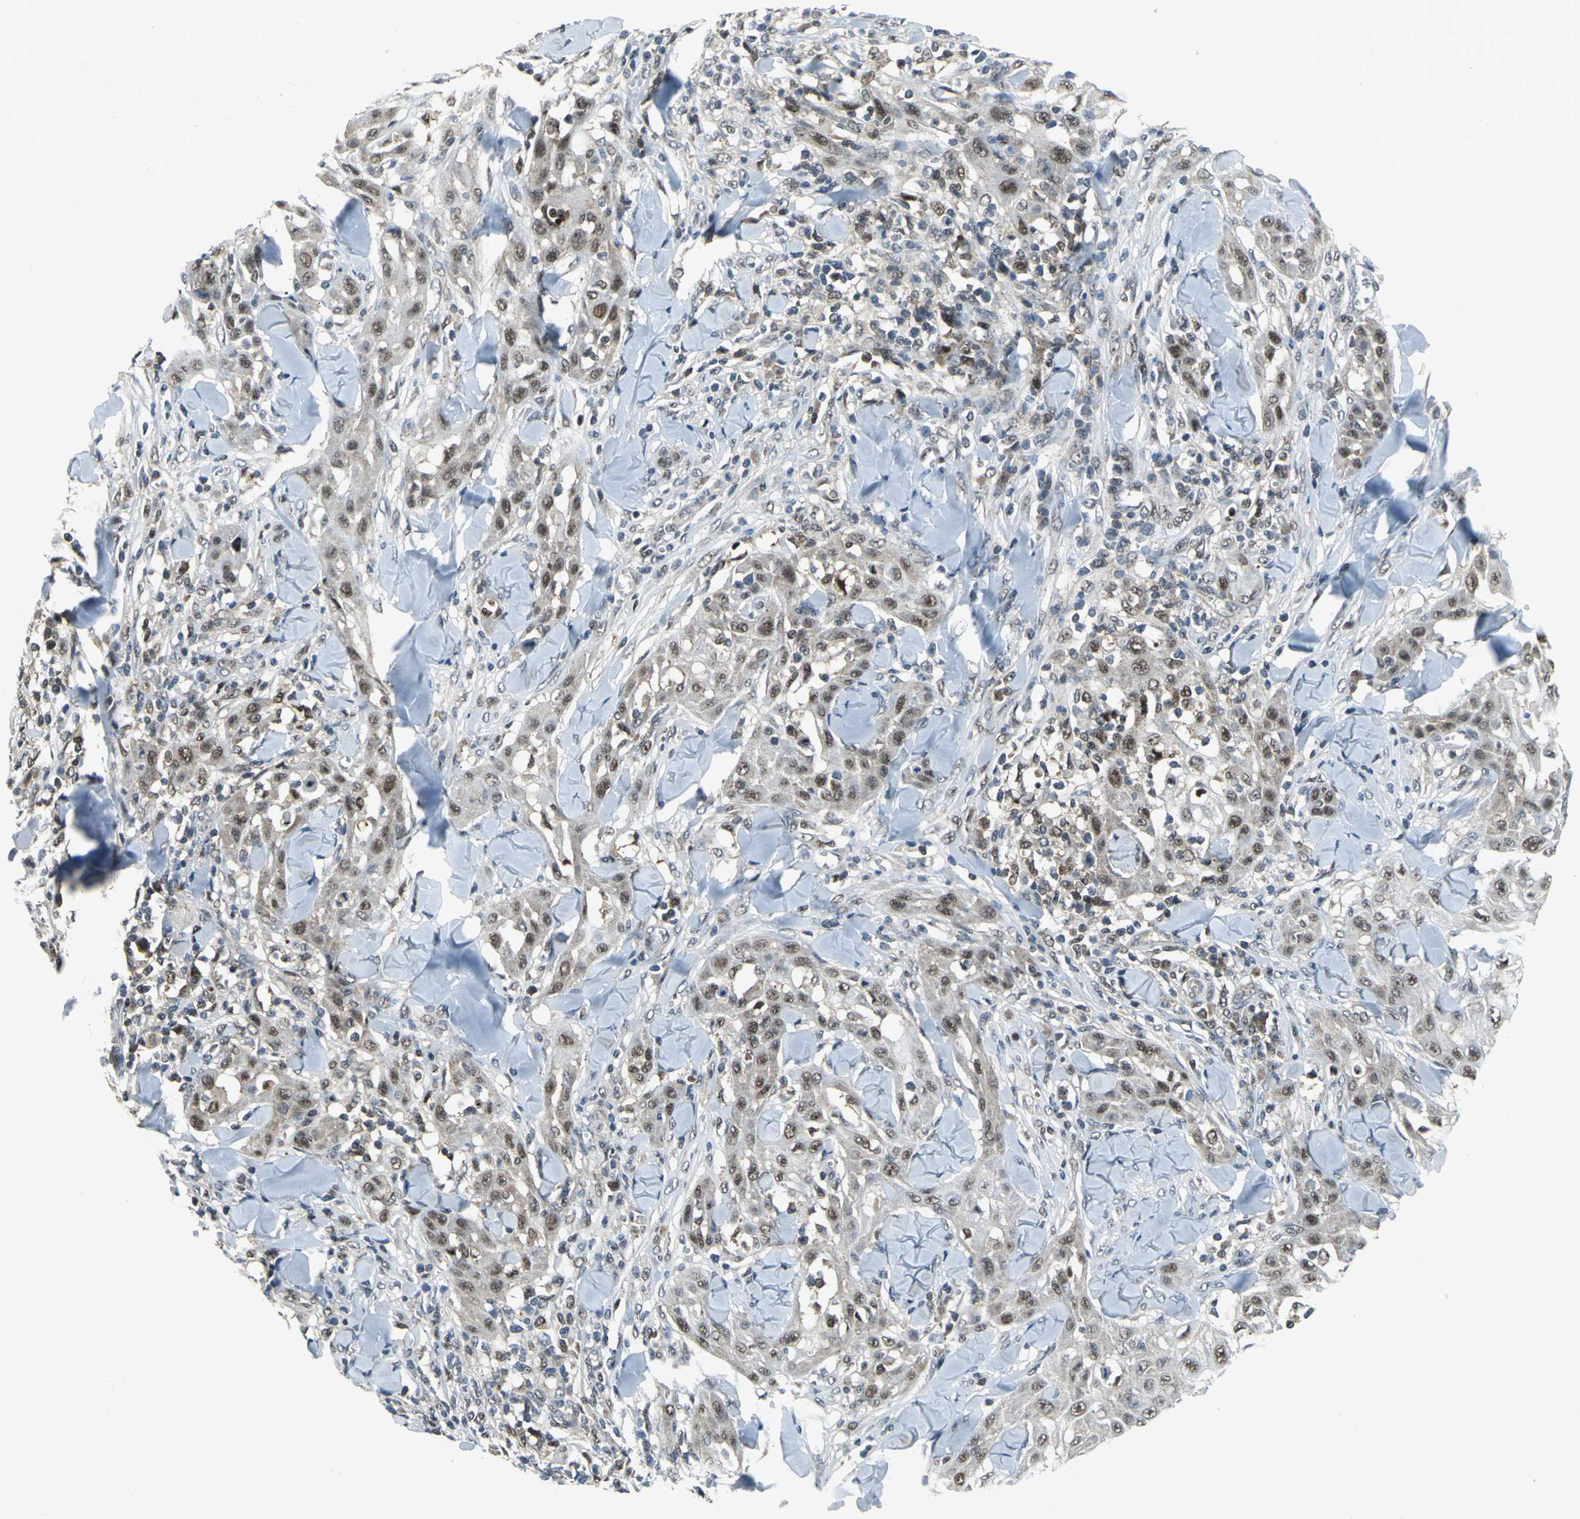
{"staining": {"intensity": "moderate", "quantity": "25%-75%", "location": "nuclear"}, "tissue": "skin cancer", "cell_type": "Tumor cells", "image_type": "cancer", "snomed": [{"axis": "morphology", "description": "Squamous cell carcinoma, NOS"}, {"axis": "topography", "description": "Skin"}], "caption": "Immunohistochemical staining of human skin cancer (squamous cell carcinoma) shows medium levels of moderate nuclear protein staining in approximately 25%-75% of tumor cells. (IHC, brightfield microscopy, high magnification).", "gene": "PSMA4", "patient": {"sex": "male", "age": 24}}